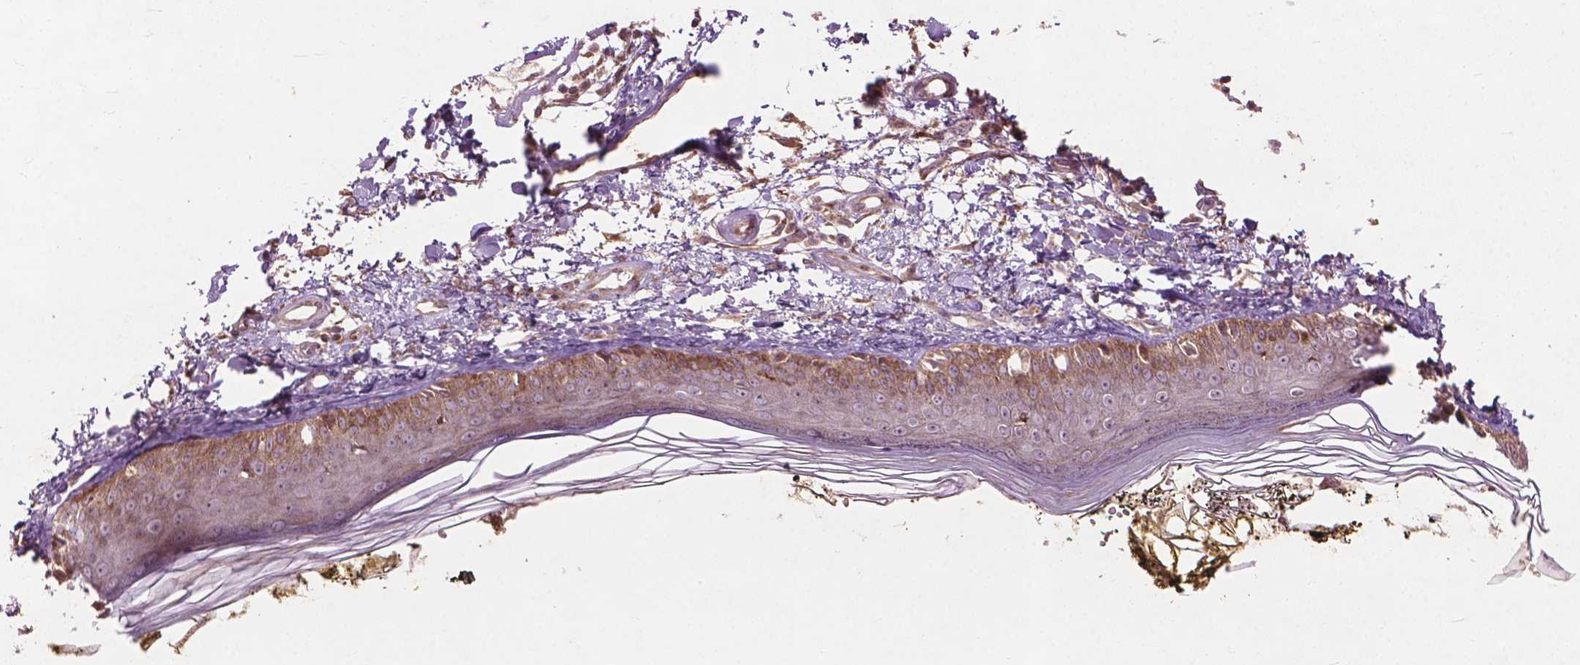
{"staining": {"intensity": "moderate", "quantity": "25%-75%", "location": "cytoplasmic/membranous"}, "tissue": "skin", "cell_type": "Fibroblasts", "image_type": "normal", "snomed": [{"axis": "morphology", "description": "Normal tissue, NOS"}, {"axis": "topography", "description": "Skin"}], "caption": "Fibroblasts display moderate cytoplasmic/membranous staining in approximately 25%-75% of cells in benign skin. The protein of interest is stained brown, and the nuclei are stained in blue (DAB IHC with brightfield microscopy, high magnification).", "gene": "B3GALNT2", "patient": {"sex": "male", "age": 76}}